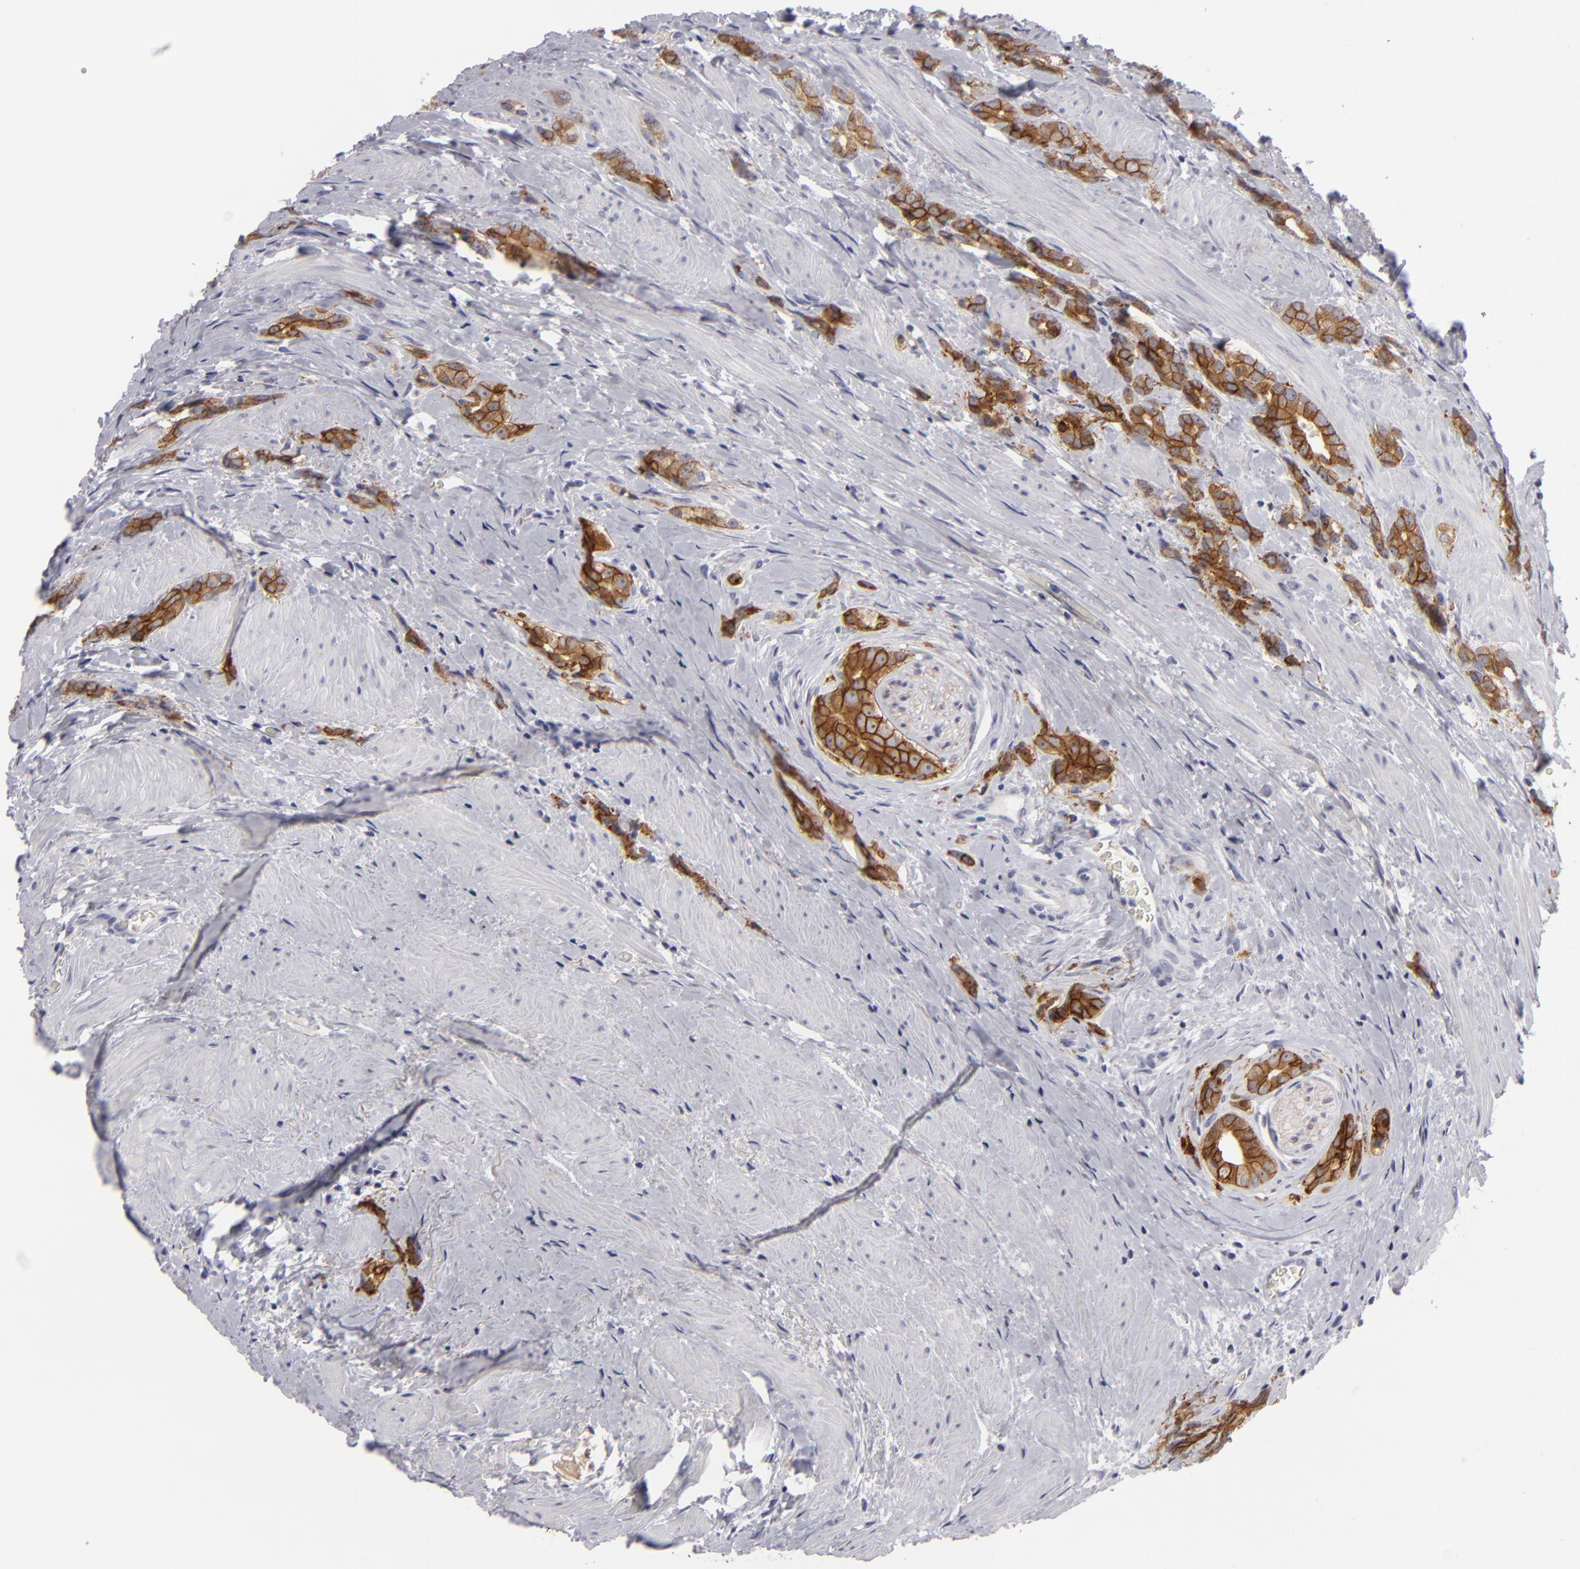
{"staining": {"intensity": "moderate", "quantity": "25%-75%", "location": "cytoplasmic/membranous"}, "tissue": "prostate cancer", "cell_type": "Tumor cells", "image_type": "cancer", "snomed": [{"axis": "morphology", "description": "Adenocarcinoma, Medium grade"}, {"axis": "topography", "description": "Prostate"}], "caption": "Immunohistochemical staining of adenocarcinoma (medium-grade) (prostate) demonstrates medium levels of moderate cytoplasmic/membranous protein positivity in about 25%-75% of tumor cells. The staining is performed using DAB (3,3'-diaminobenzidine) brown chromogen to label protein expression. The nuclei are counter-stained blue using hematoxylin.", "gene": "JUP", "patient": {"sex": "male", "age": 59}}